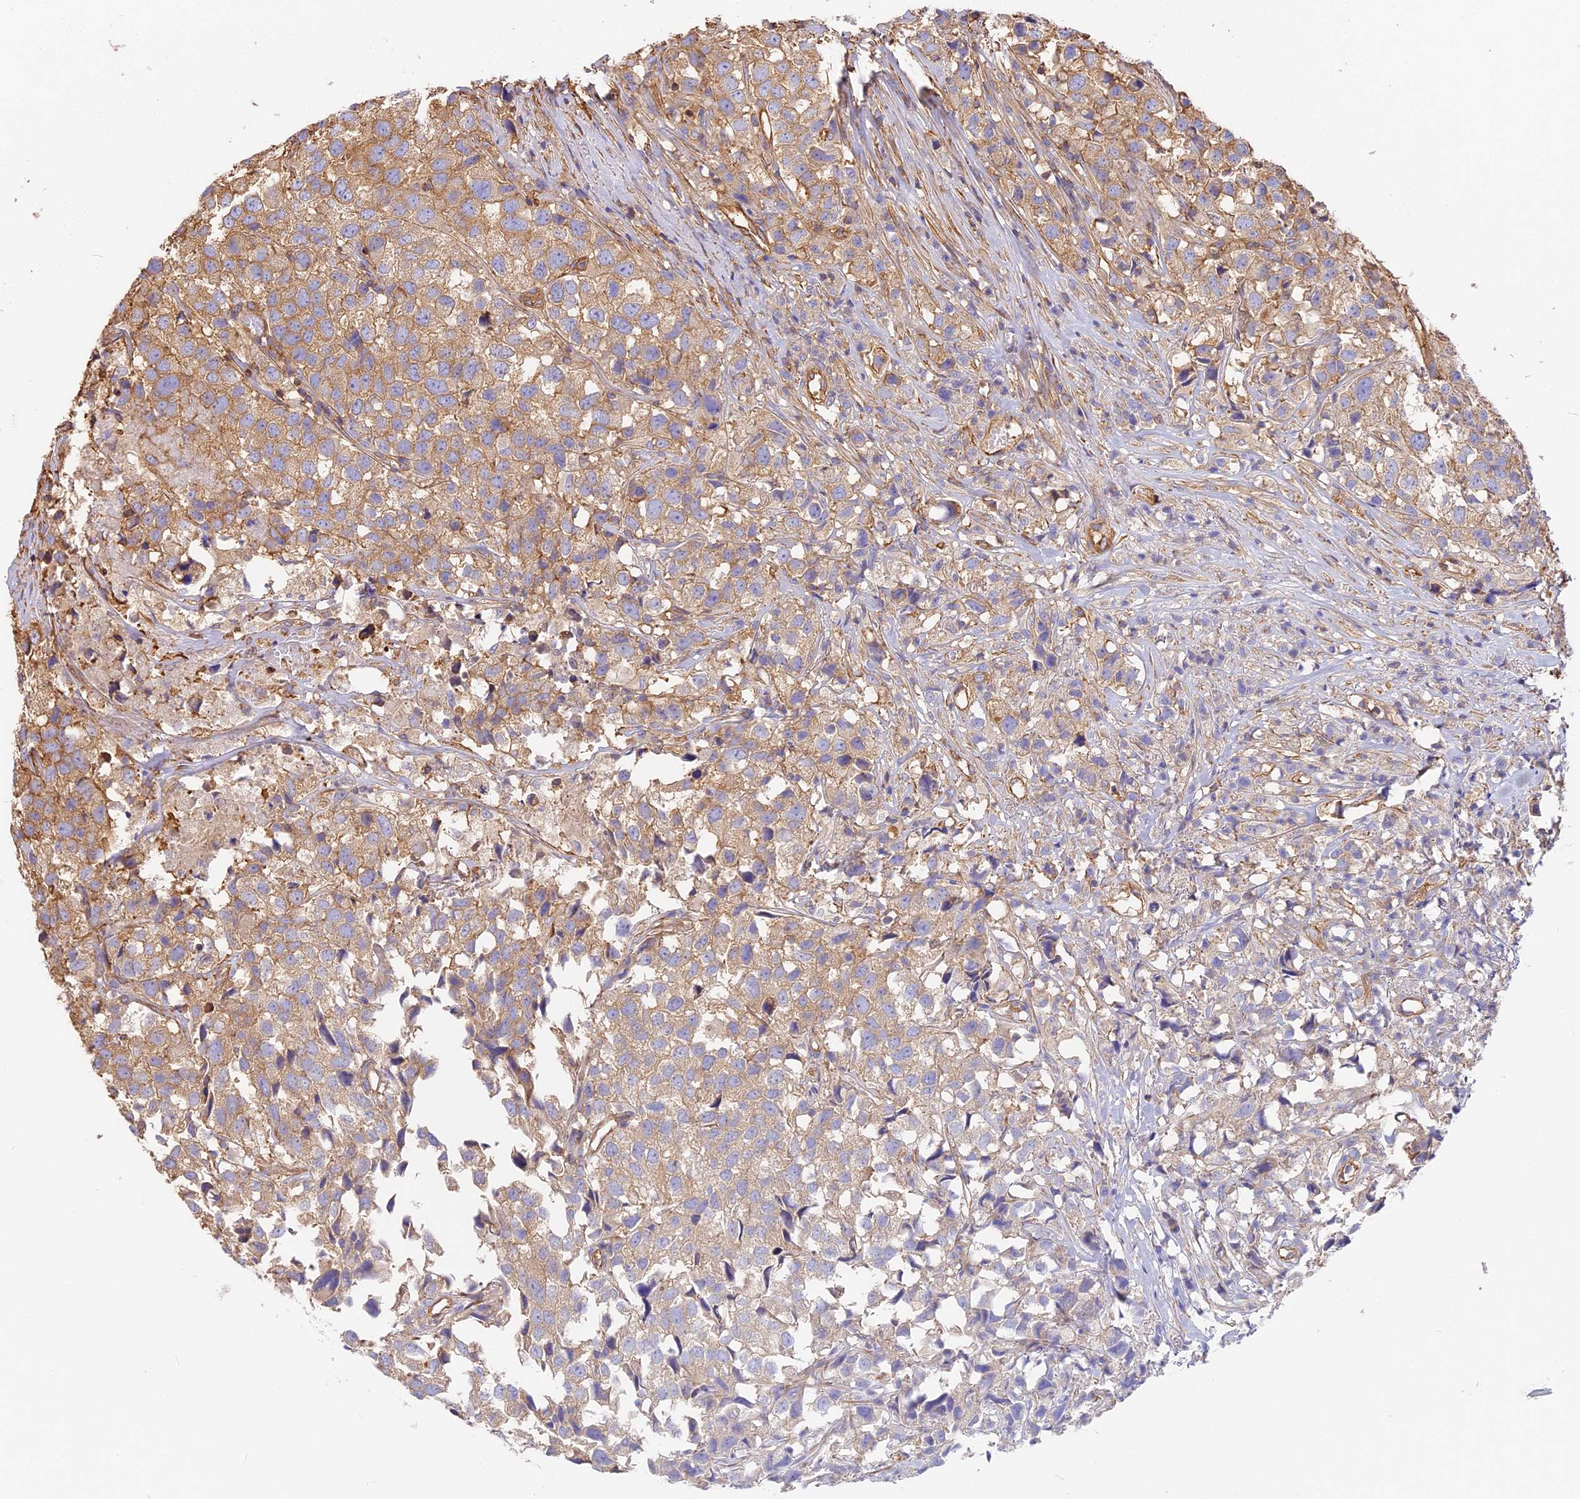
{"staining": {"intensity": "moderate", "quantity": "25%-75%", "location": "cytoplasmic/membranous"}, "tissue": "urothelial cancer", "cell_type": "Tumor cells", "image_type": "cancer", "snomed": [{"axis": "morphology", "description": "Urothelial carcinoma, High grade"}, {"axis": "topography", "description": "Urinary bladder"}], "caption": "Immunohistochemistry (IHC) histopathology image of high-grade urothelial carcinoma stained for a protein (brown), which demonstrates medium levels of moderate cytoplasmic/membranous positivity in approximately 25%-75% of tumor cells.", "gene": "VPS18", "patient": {"sex": "female", "age": 75}}